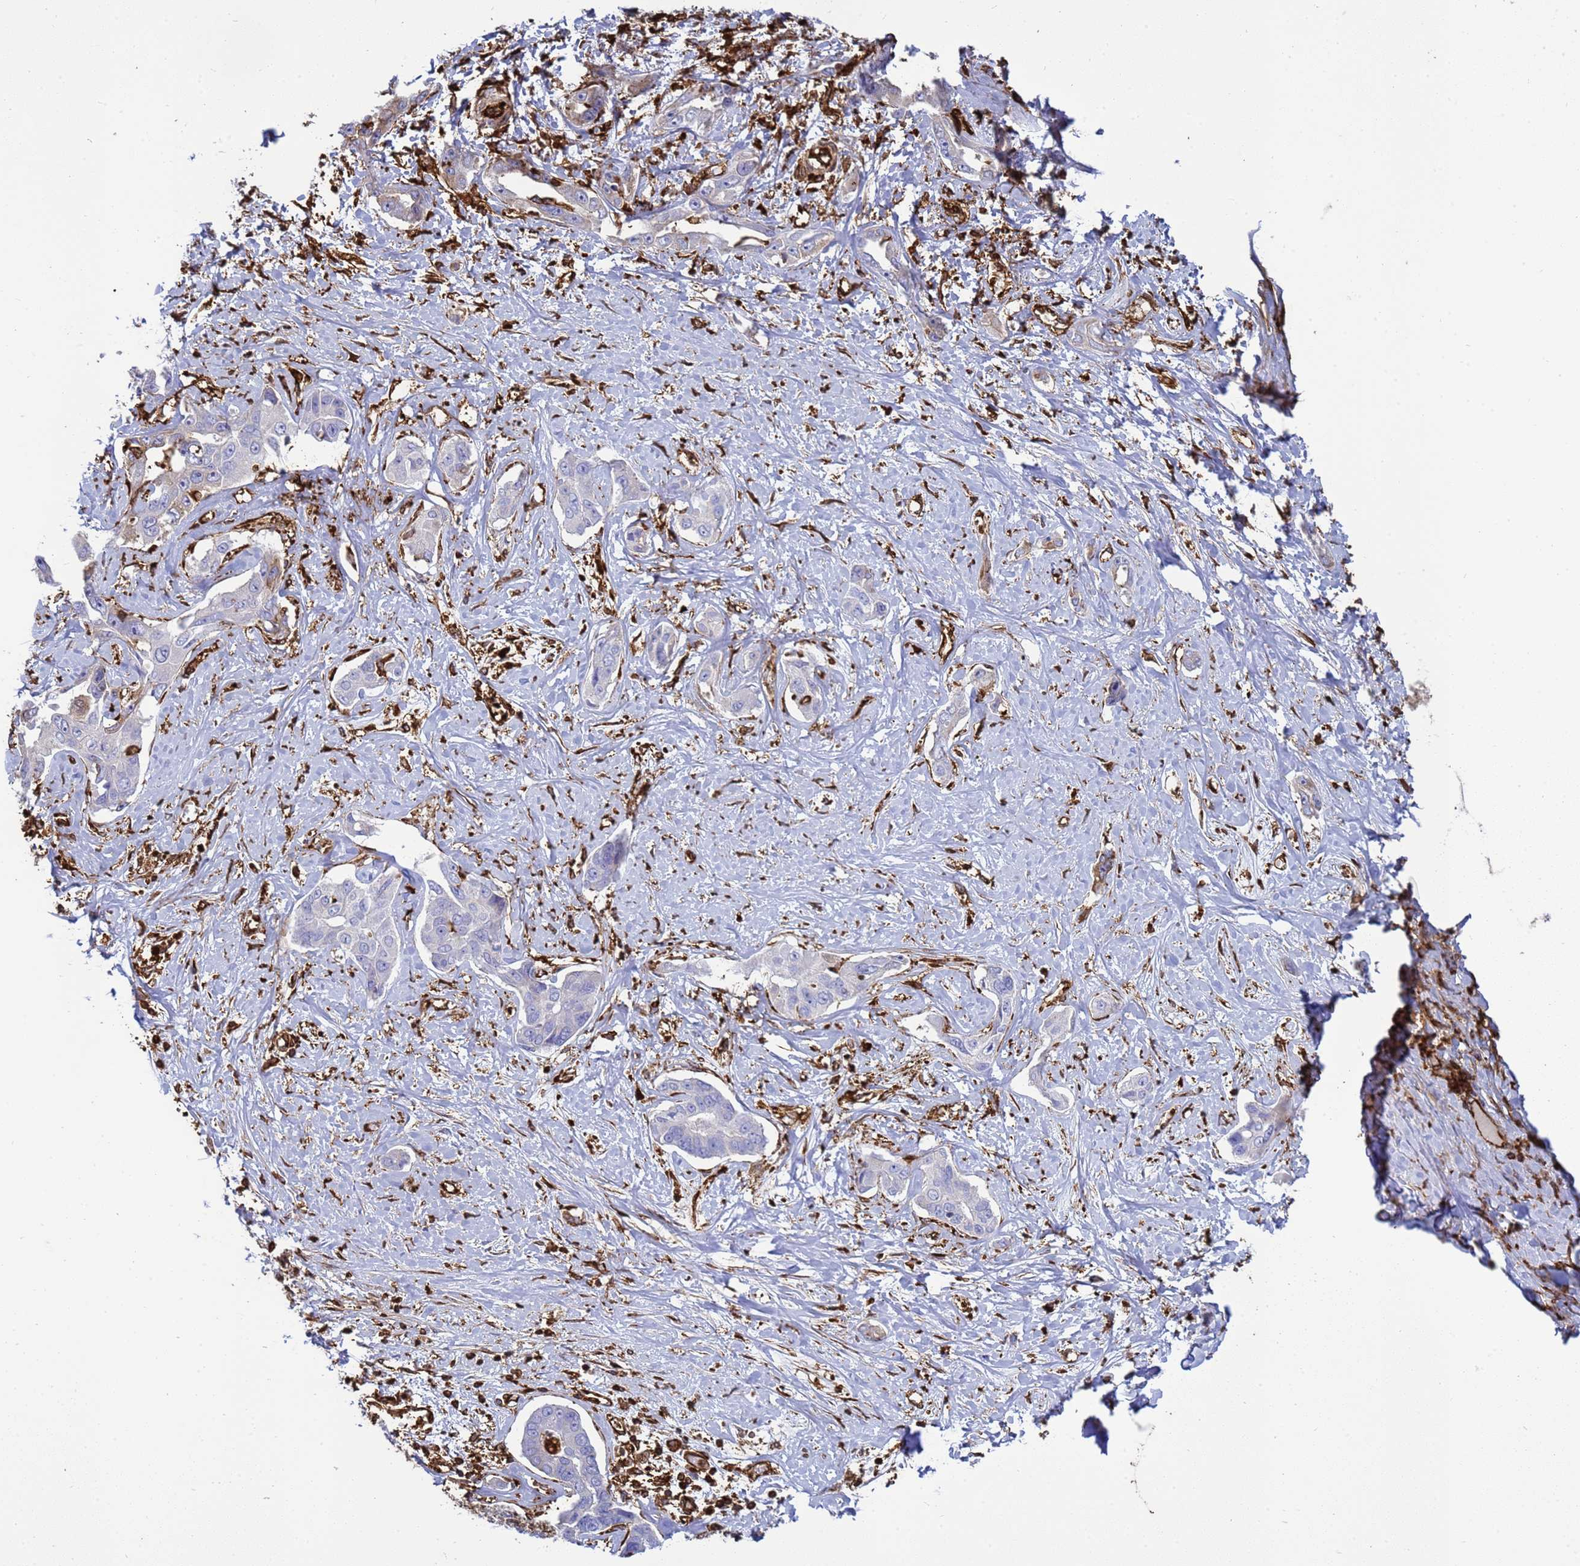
{"staining": {"intensity": "negative", "quantity": "none", "location": "none"}, "tissue": "liver cancer", "cell_type": "Tumor cells", "image_type": "cancer", "snomed": [{"axis": "morphology", "description": "Cholangiocarcinoma"}, {"axis": "topography", "description": "Liver"}], "caption": "Tumor cells show no significant protein staining in liver cancer.", "gene": "ZBTB8OS", "patient": {"sex": "male", "age": 59}}